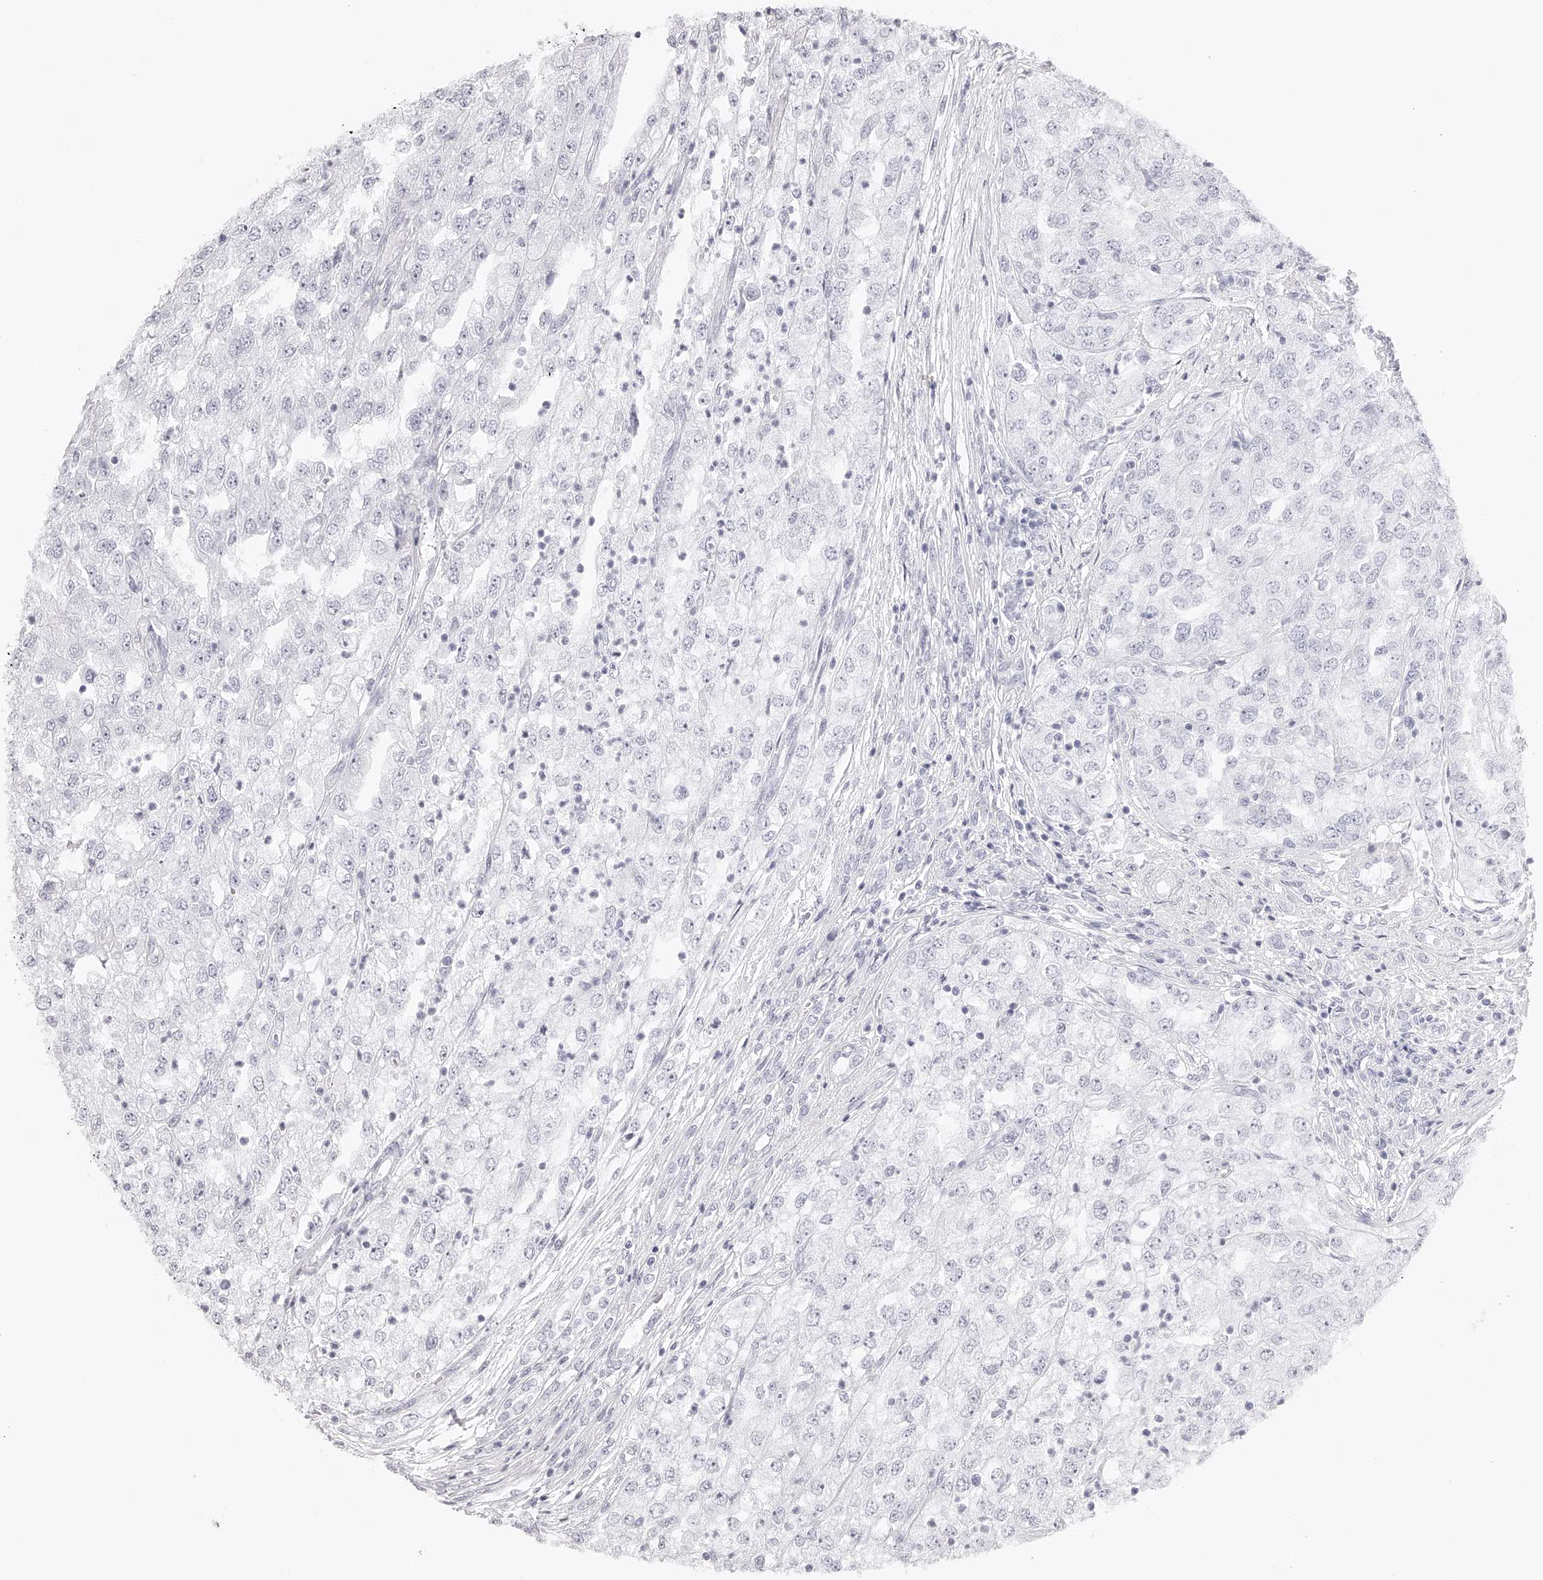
{"staining": {"intensity": "negative", "quantity": "none", "location": "none"}, "tissue": "renal cancer", "cell_type": "Tumor cells", "image_type": "cancer", "snomed": [{"axis": "morphology", "description": "Adenocarcinoma, NOS"}, {"axis": "topography", "description": "Kidney"}], "caption": "Tumor cells show no significant expression in adenocarcinoma (renal).", "gene": "PLEKHG1", "patient": {"sex": "female", "age": 54}}